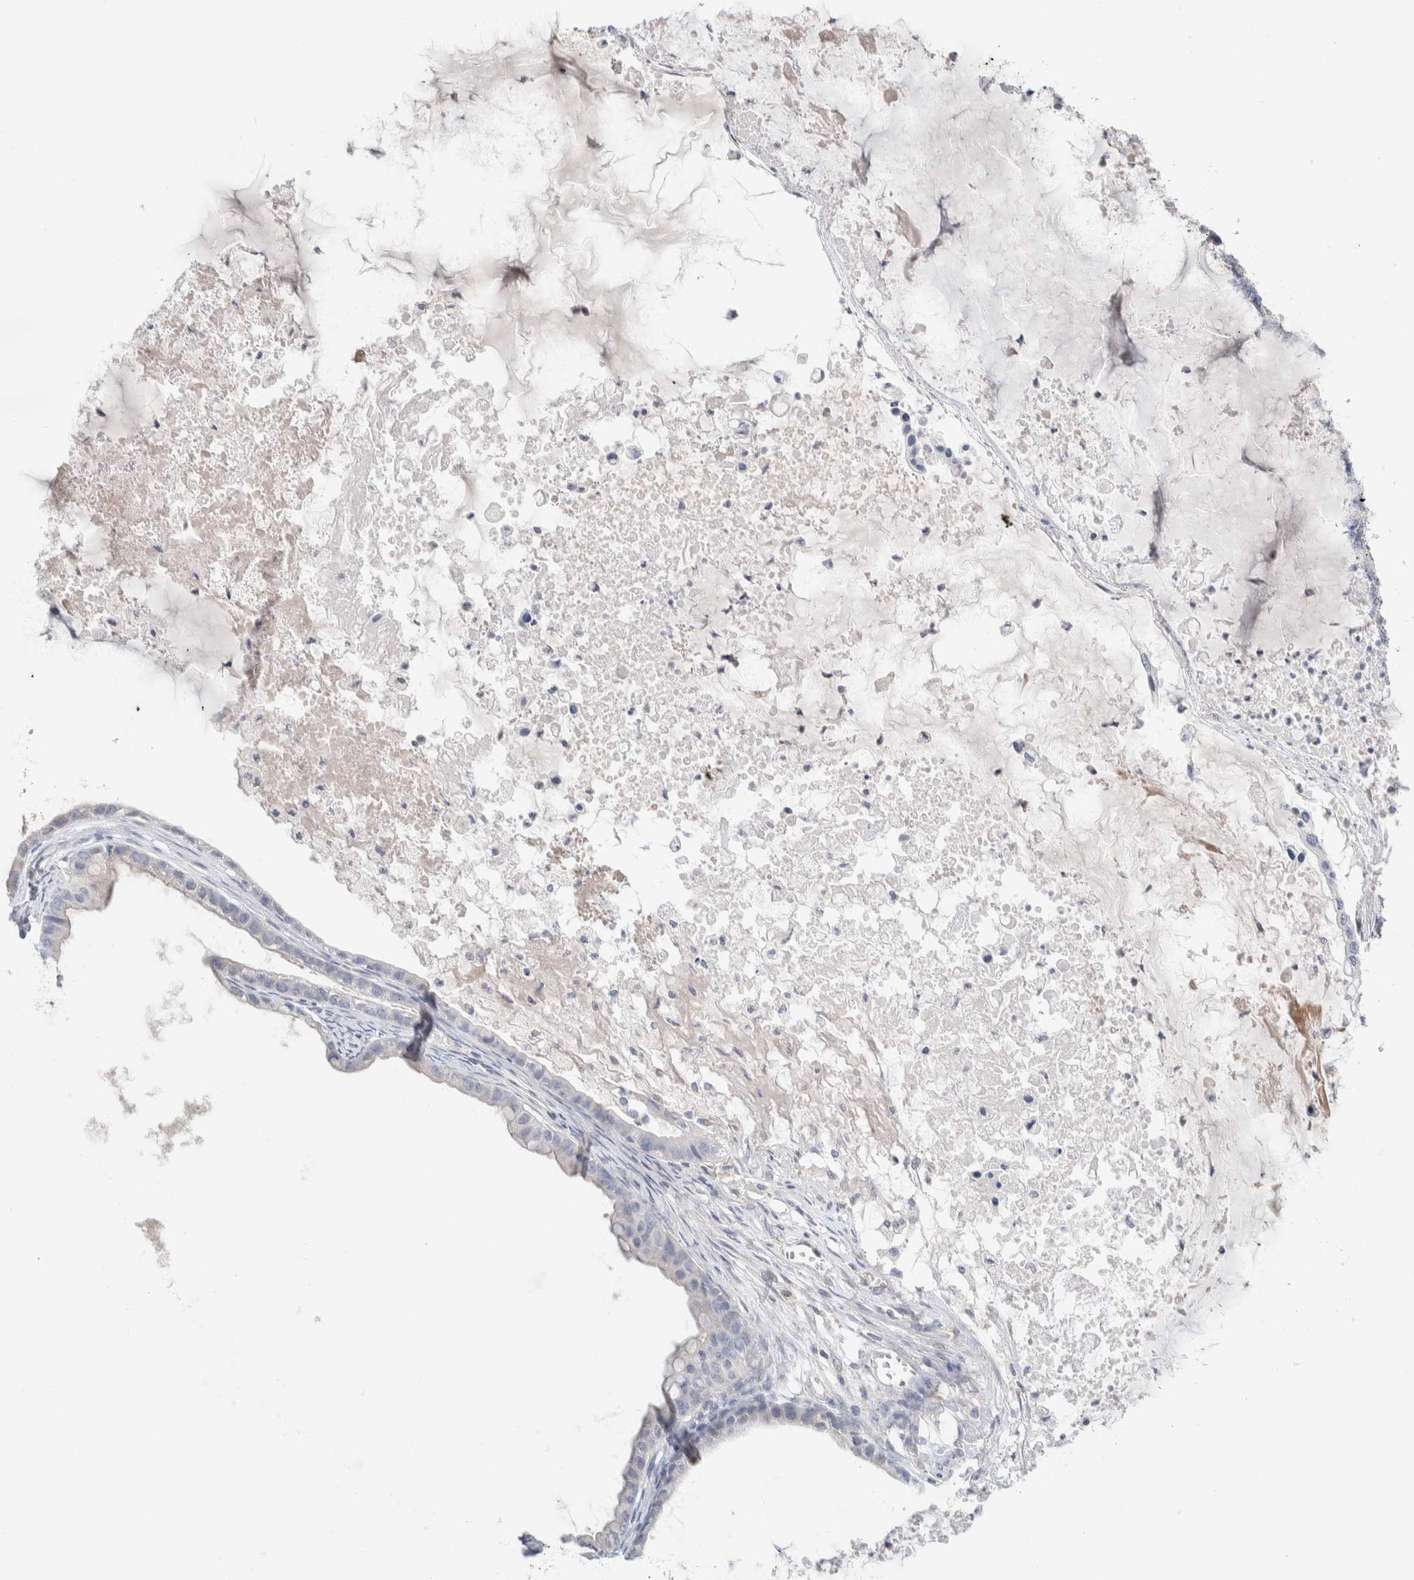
{"staining": {"intensity": "negative", "quantity": "none", "location": "none"}, "tissue": "ovarian cancer", "cell_type": "Tumor cells", "image_type": "cancer", "snomed": [{"axis": "morphology", "description": "Cystadenocarcinoma, mucinous, NOS"}, {"axis": "topography", "description": "Ovary"}], "caption": "The image shows no significant expression in tumor cells of ovarian cancer (mucinous cystadenocarcinoma).", "gene": "RUSF1", "patient": {"sex": "female", "age": 80}}